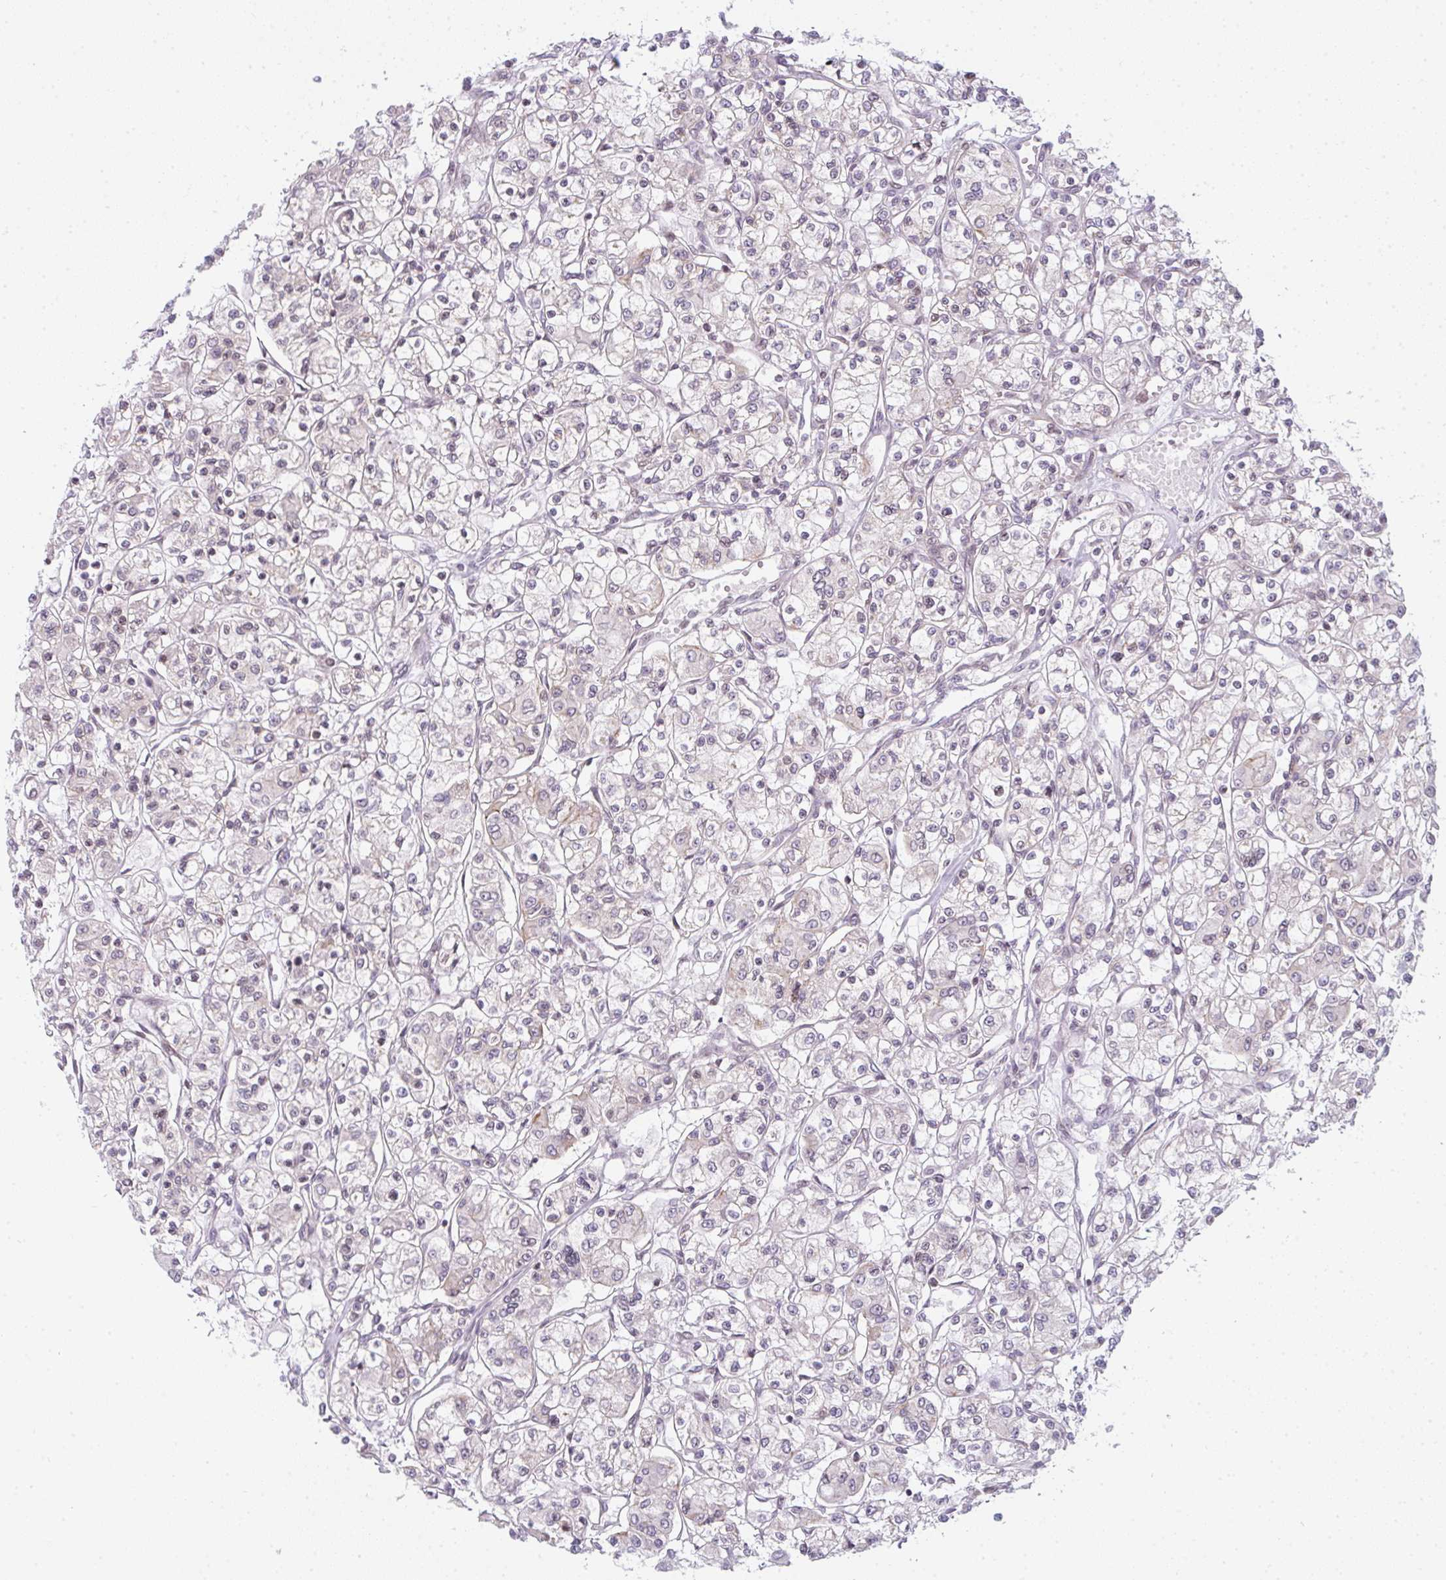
{"staining": {"intensity": "negative", "quantity": "none", "location": "none"}, "tissue": "renal cancer", "cell_type": "Tumor cells", "image_type": "cancer", "snomed": [{"axis": "morphology", "description": "Adenocarcinoma, NOS"}, {"axis": "topography", "description": "Kidney"}], "caption": "A high-resolution image shows IHC staining of renal cancer (adenocarcinoma), which demonstrates no significant positivity in tumor cells.", "gene": "TMEM237", "patient": {"sex": "female", "age": 59}}